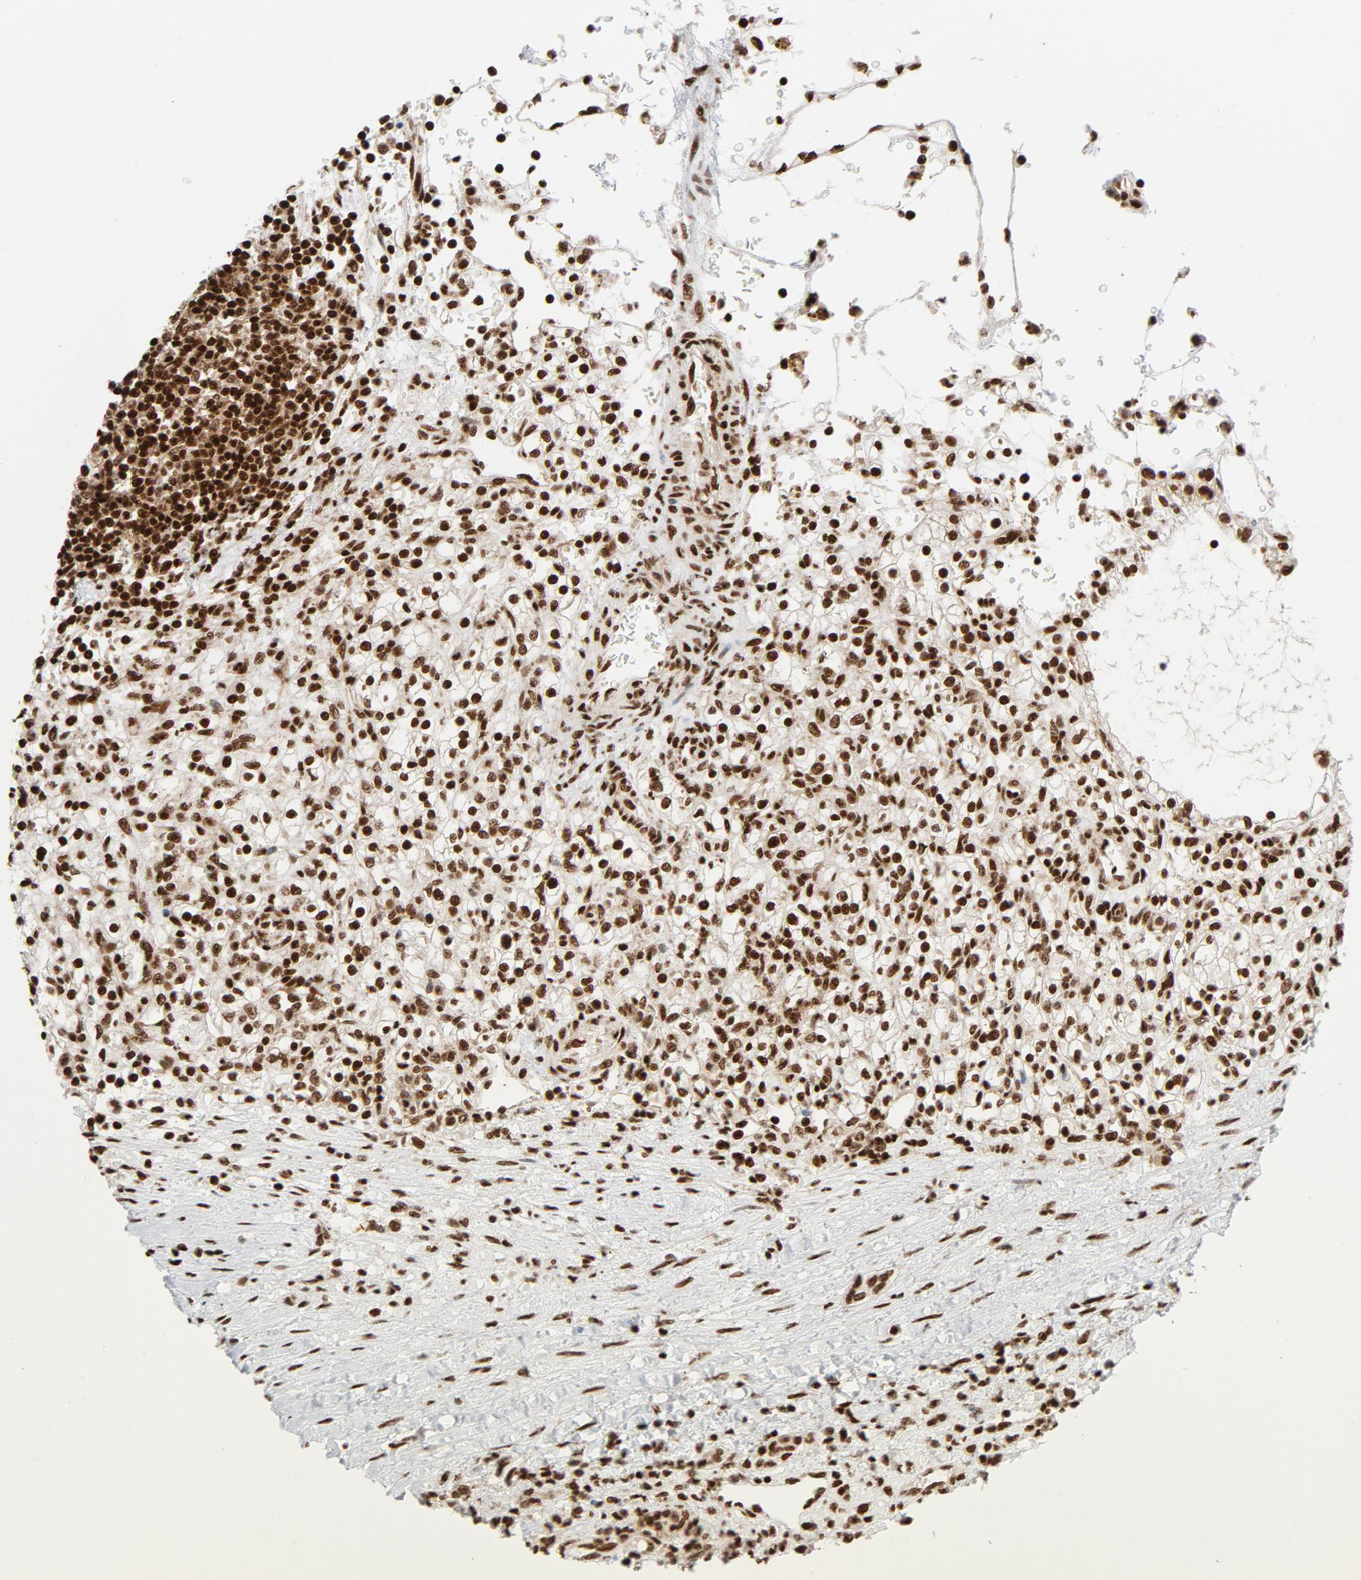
{"staining": {"intensity": "strong", "quantity": ">75%", "location": "nuclear"}, "tissue": "renal cancer", "cell_type": "Tumor cells", "image_type": "cancer", "snomed": [{"axis": "morphology", "description": "Normal tissue, NOS"}, {"axis": "morphology", "description": "Adenocarcinoma, NOS"}, {"axis": "topography", "description": "Kidney"}], "caption": "Immunohistochemical staining of human renal cancer exhibits high levels of strong nuclear staining in approximately >75% of tumor cells.", "gene": "NFYB", "patient": {"sex": "female", "age": 55}}